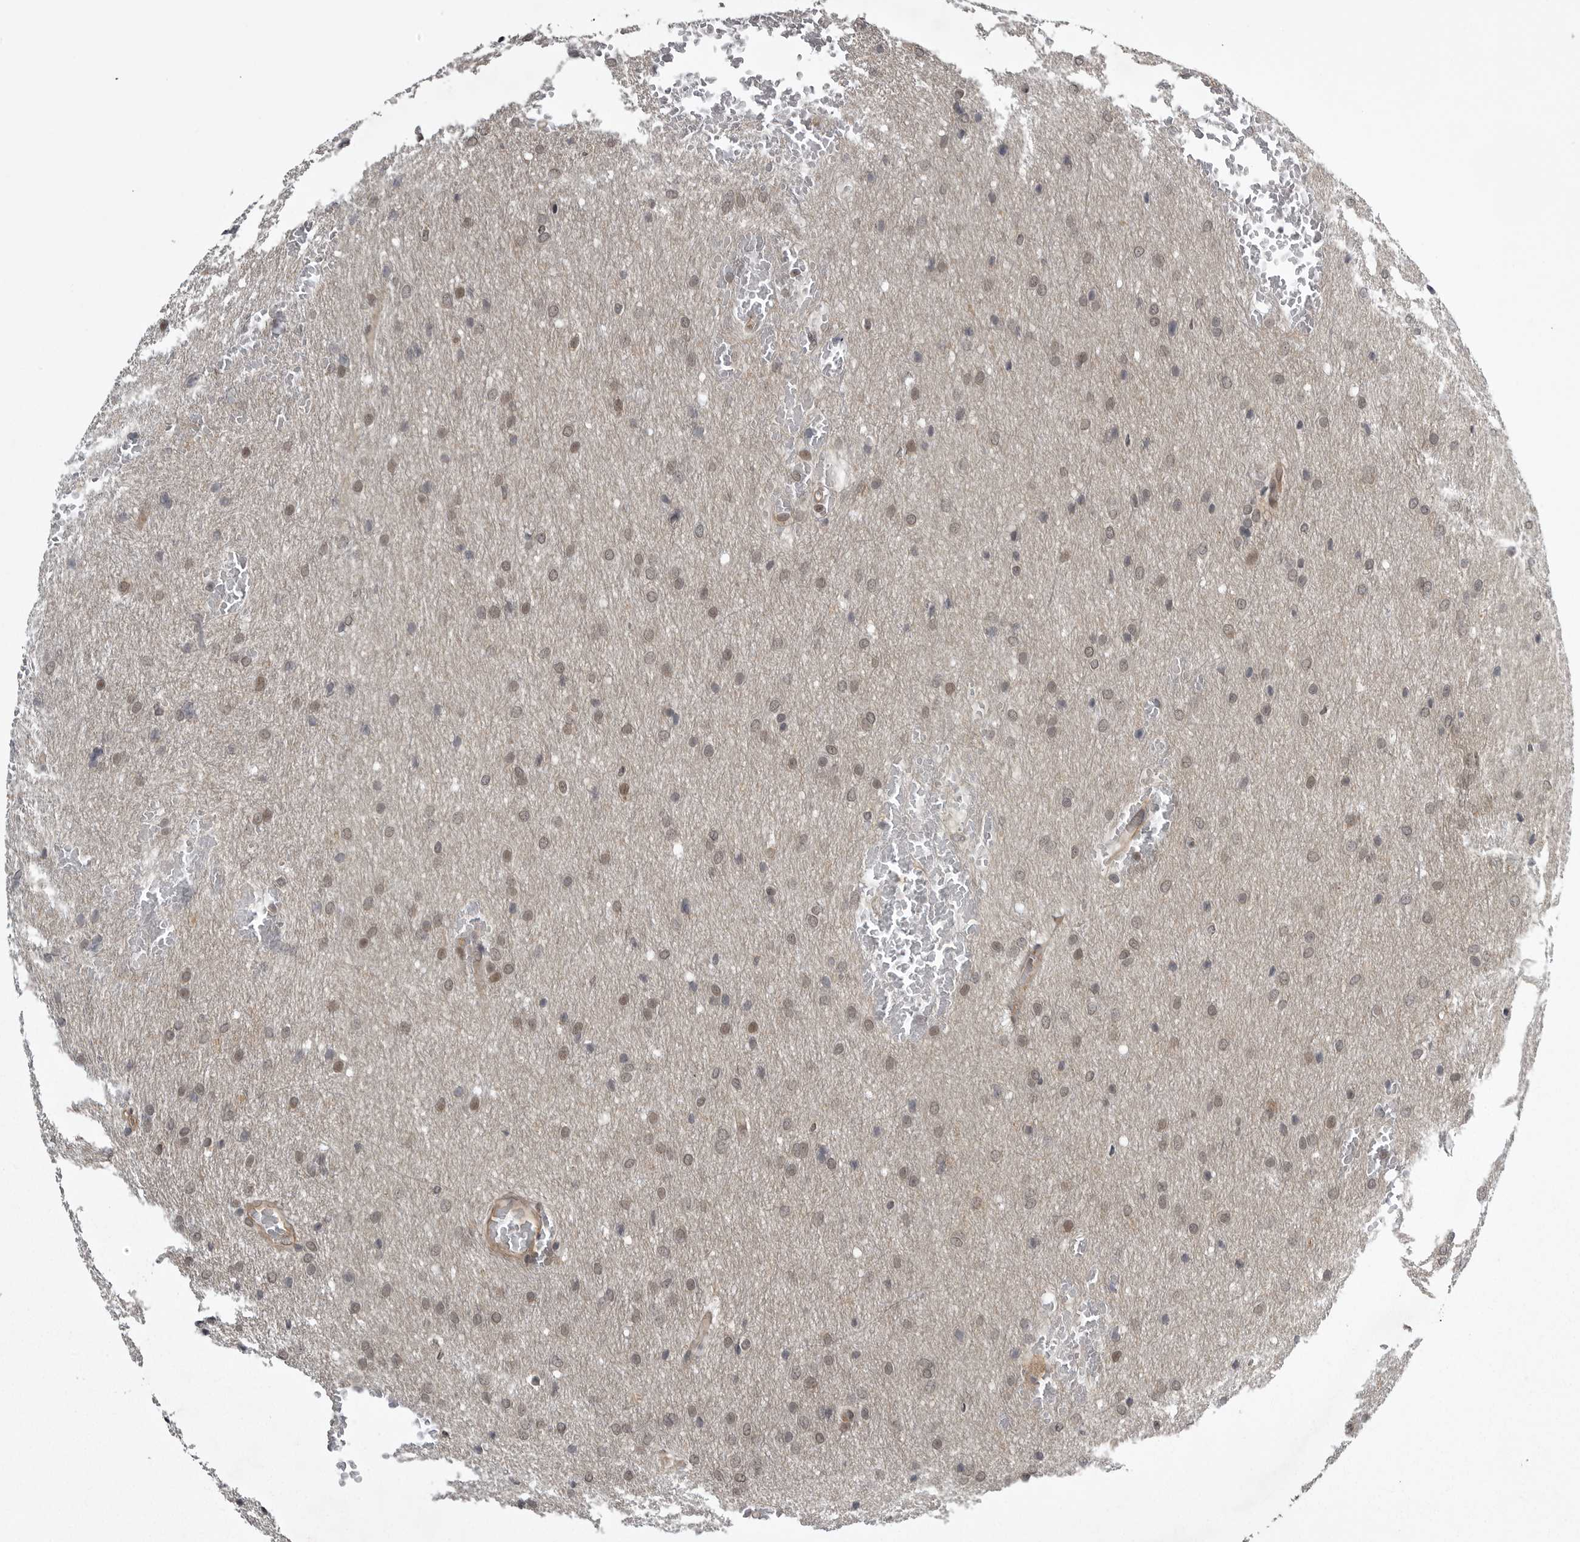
{"staining": {"intensity": "weak", "quantity": ">75%", "location": "nuclear"}, "tissue": "glioma", "cell_type": "Tumor cells", "image_type": "cancer", "snomed": [{"axis": "morphology", "description": "Glioma, malignant, Low grade"}, {"axis": "topography", "description": "Brain"}], "caption": "A histopathology image of human malignant glioma (low-grade) stained for a protein reveals weak nuclear brown staining in tumor cells.", "gene": "SNX16", "patient": {"sex": "female", "age": 37}}